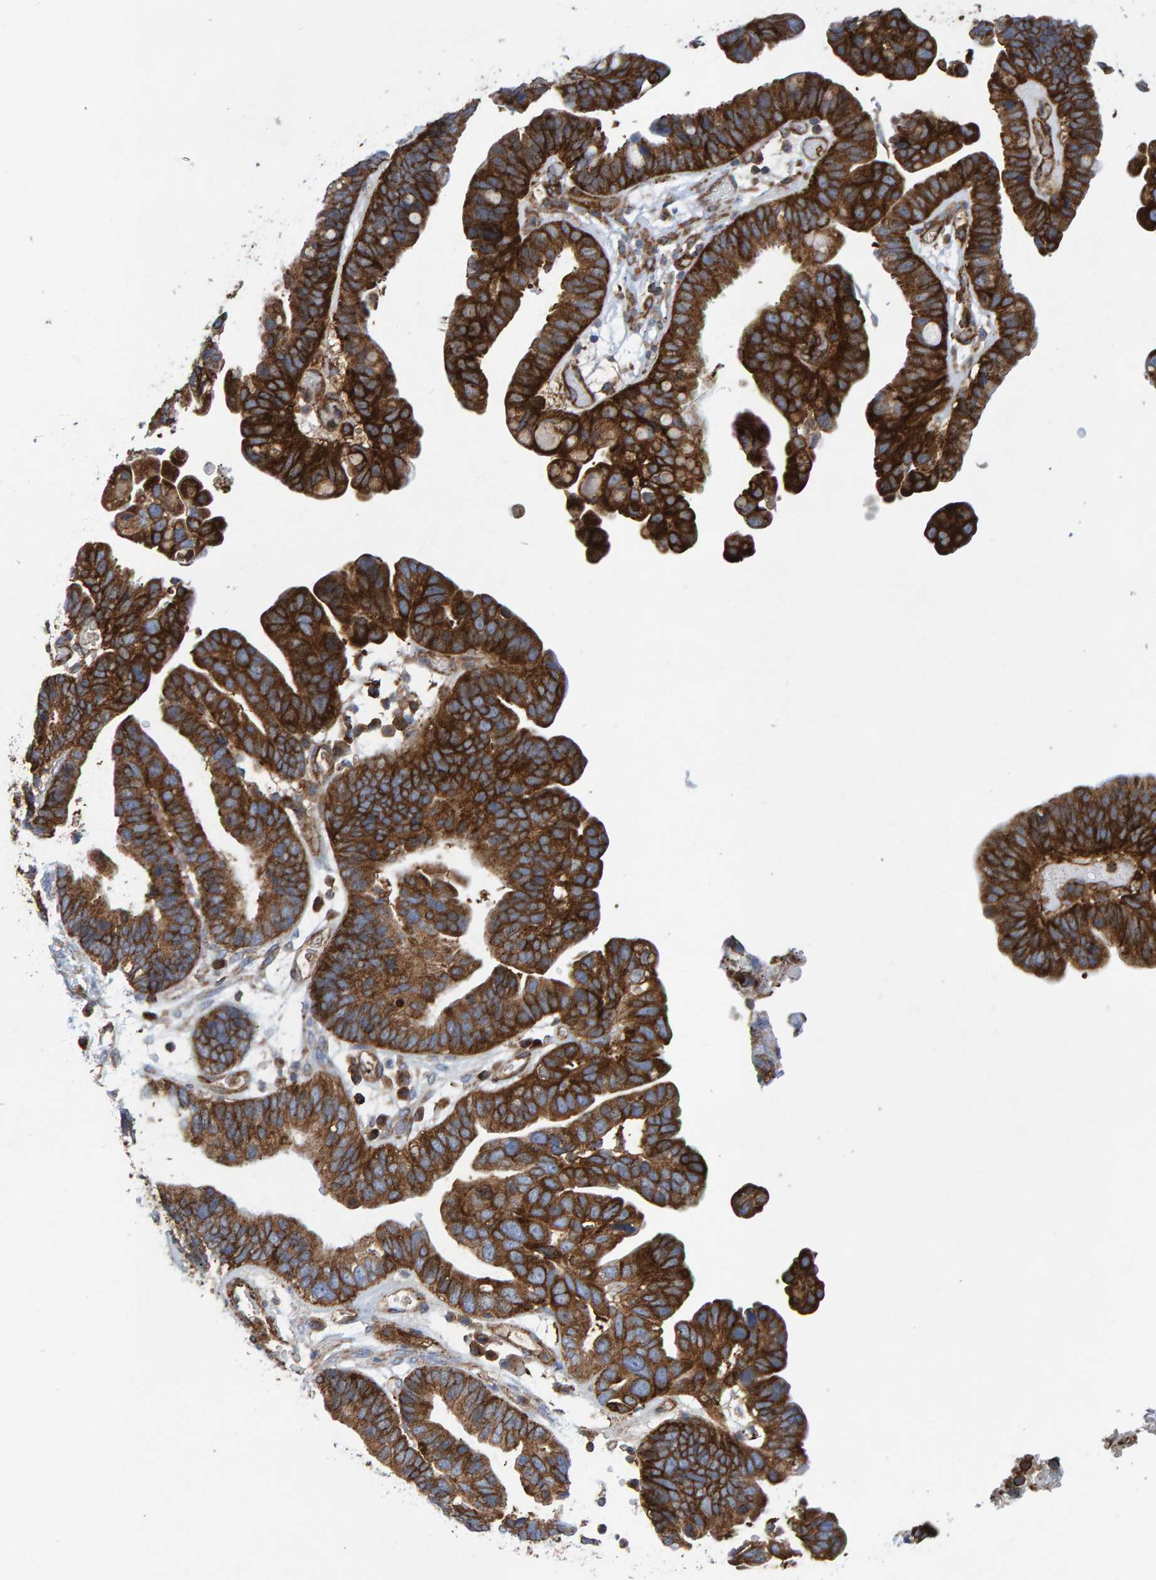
{"staining": {"intensity": "strong", "quantity": ">75%", "location": "cytoplasmic/membranous"}, "tissue": "ovarian cancer", "cell_type": "Tumor cells", "image_type": "cancer", "snomed": [{"axis": "morphology", "description": "Cystadenocarcinoma, serous, NOS"}, {"axis": "topography", "description": "Ovary"}], "caption": "Approximately >75% of tumor cells in human serous cystadenocarcinoma (ovarian) display strong cytoplasmic/membranous protein positivity as visualized by brown immunohistochemical staining.", "gene": "MVP", "patient": {"sex": "female", "age": 56}}